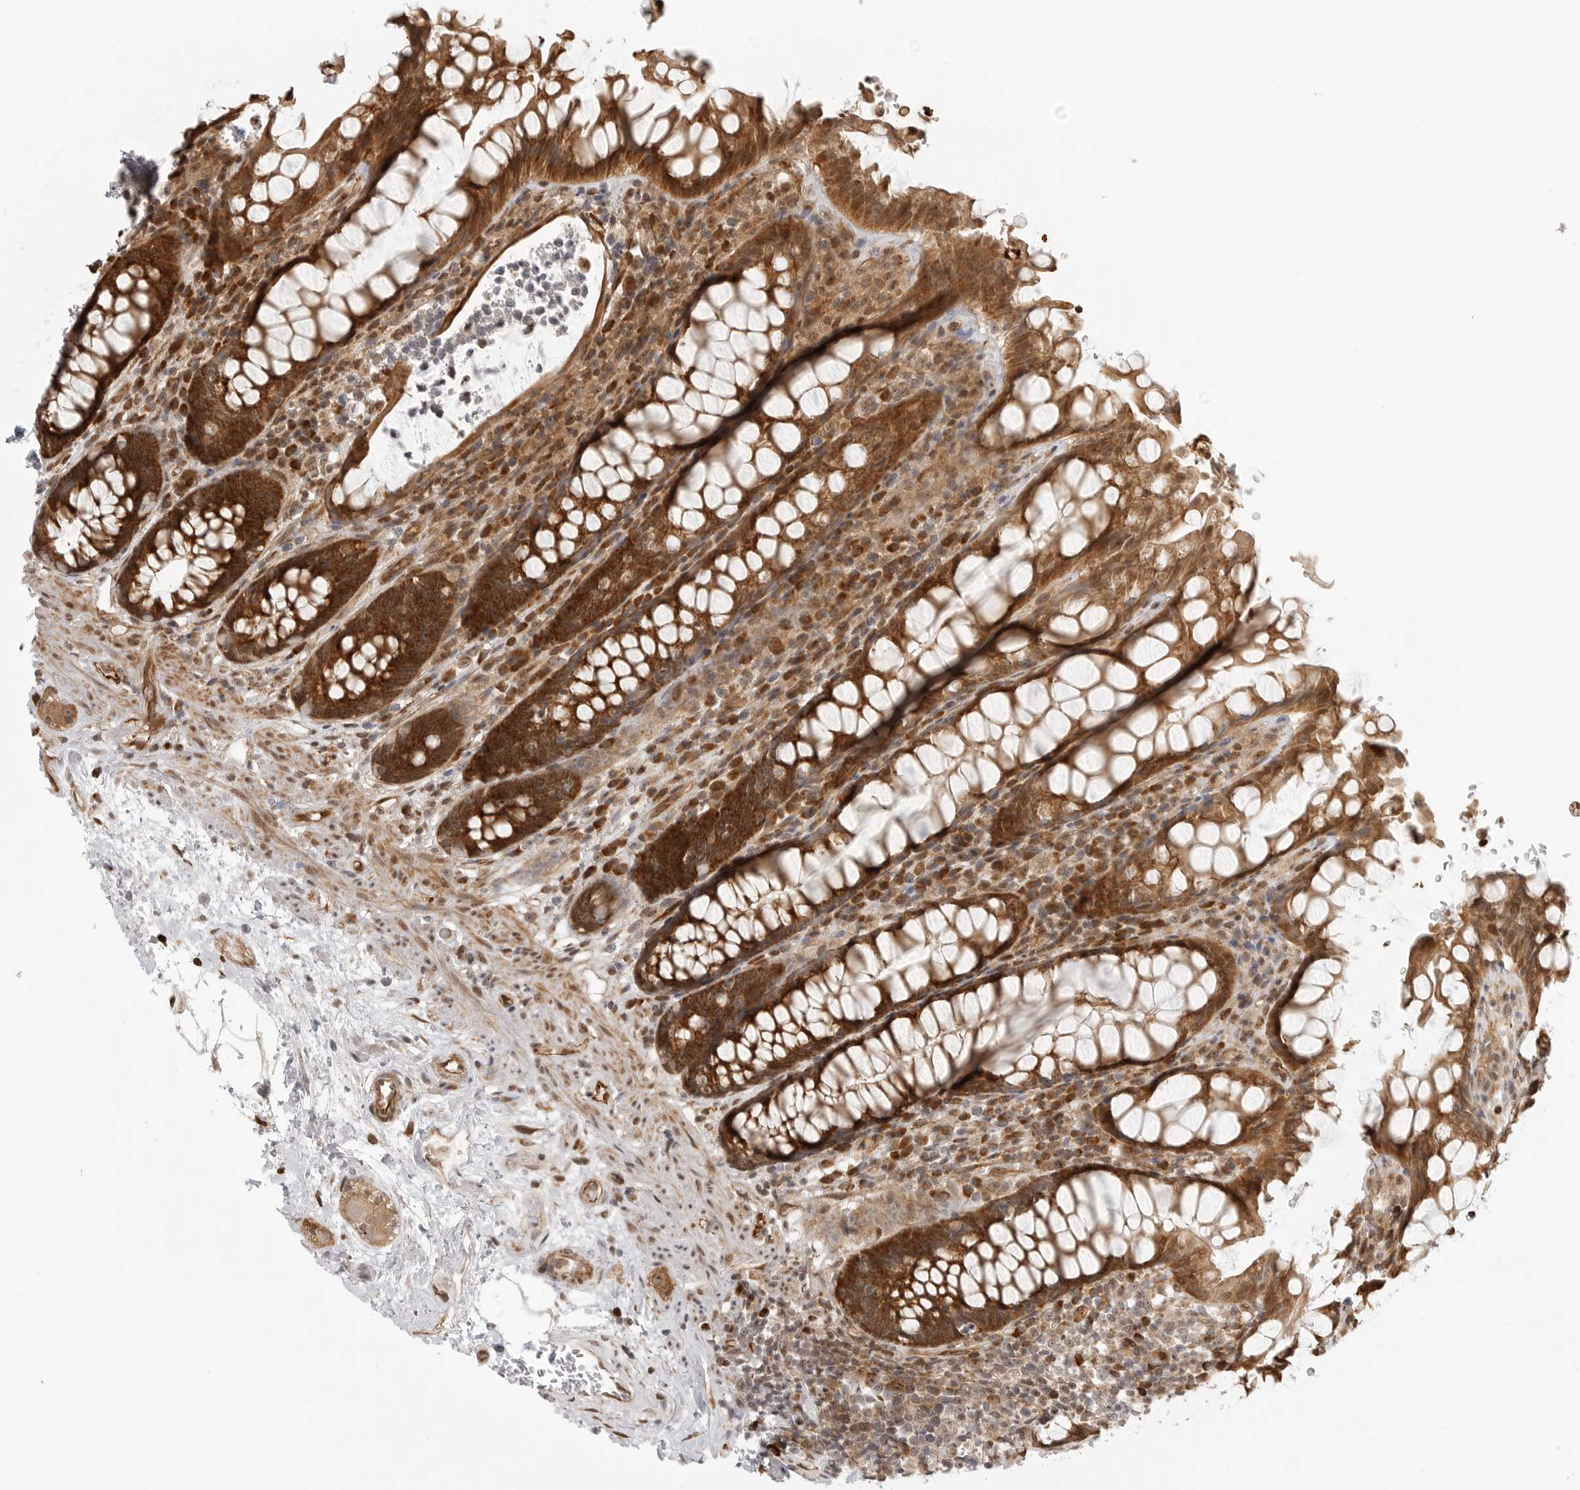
{"staining": {"intensity": "strong", "quantity": ">75%", "location": "cytoplasmic/membranous"}, "tissue": "rectum", "cell_type": "Glandular cells", "image_type": "normal", "snomed": [{"axis": "morphology", "description": "Normal tissue, NOS"}, {"axis": "topography", "description": "Rectum"}], "caption": "A photomicrograph showing strong cytoplasmic/membranous staining in approximately >75% of glandular cells in unremarkable rectum, as visualized by brown immunohistochemical staining.", "gene": "DSCC1", "patient": {"sex": "male", "age": 64}}